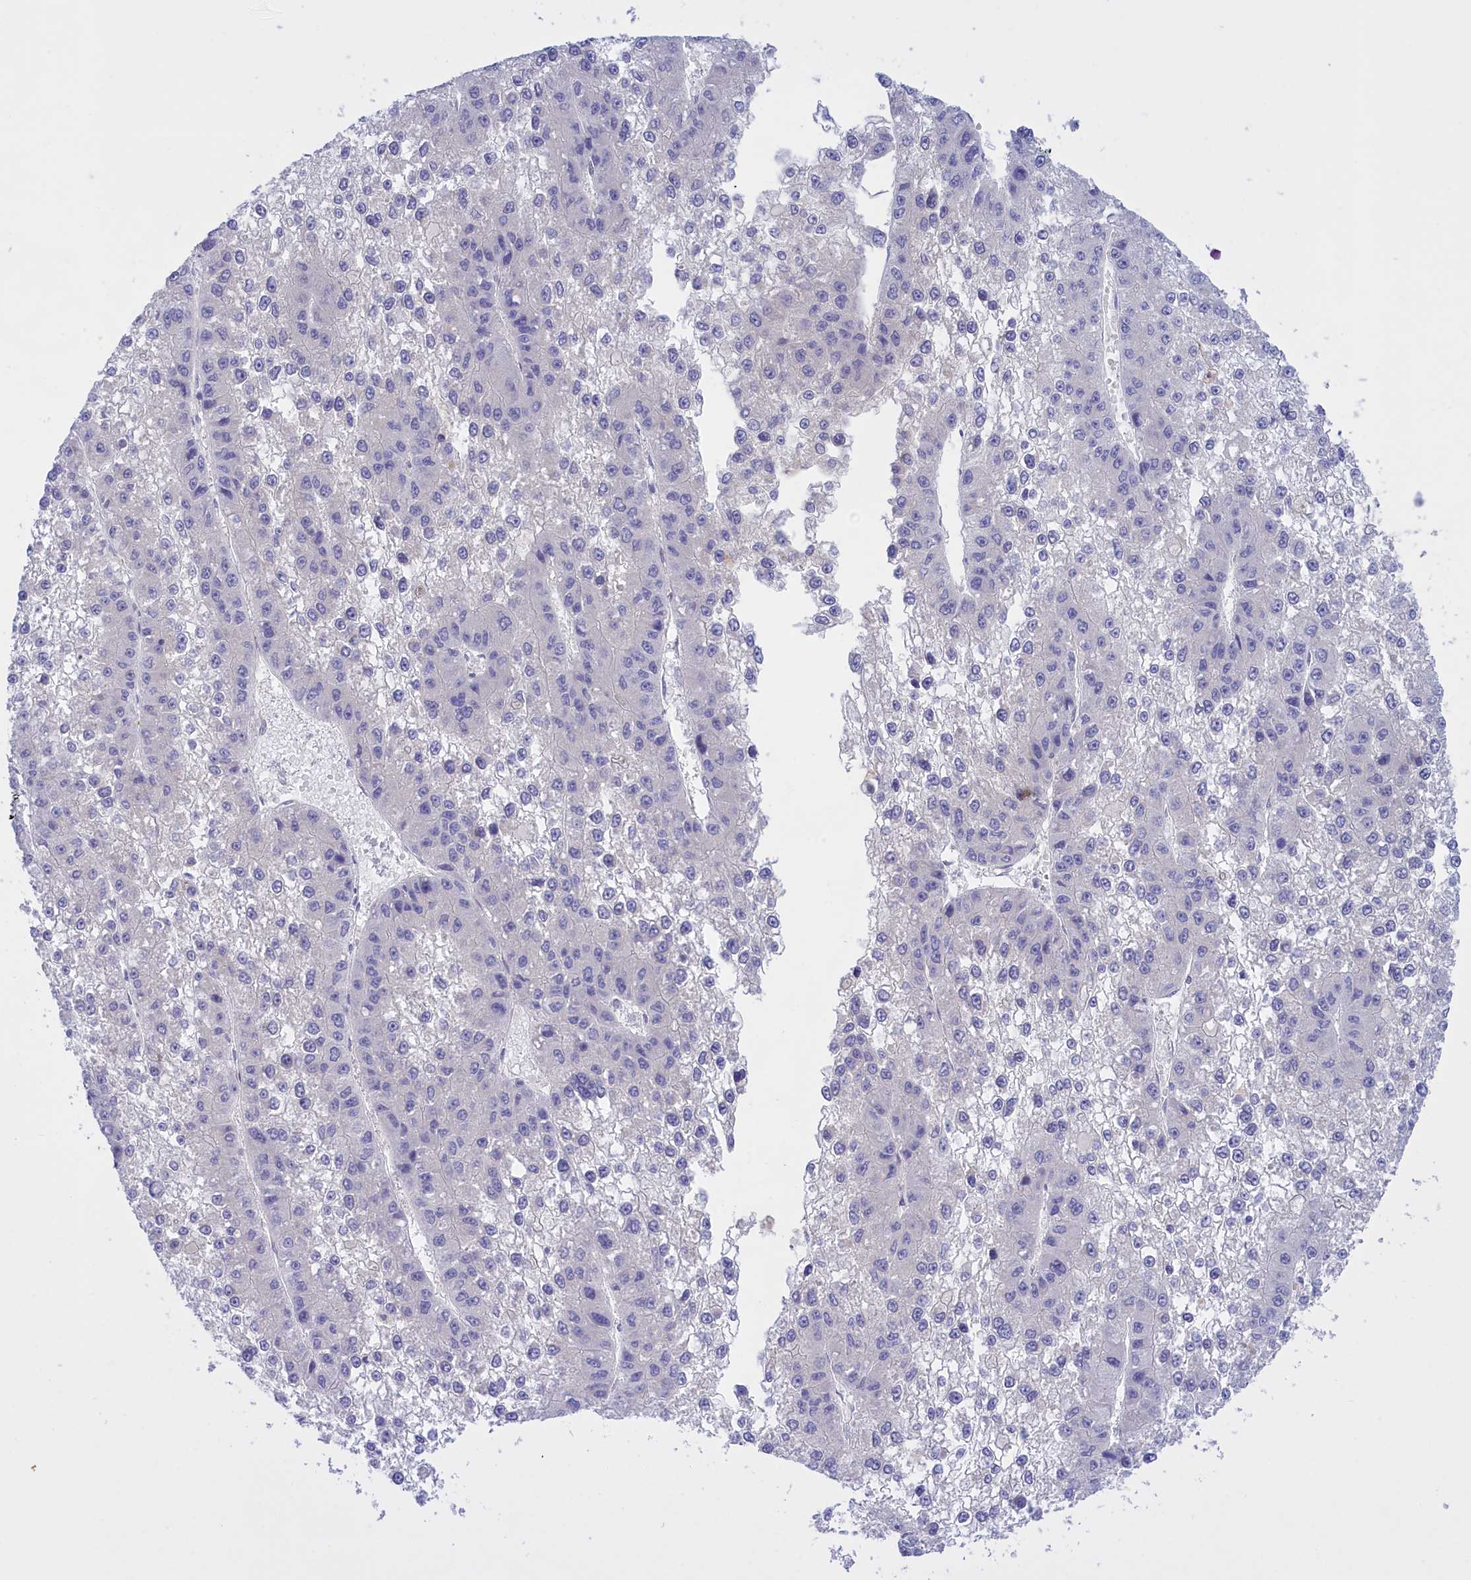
{"staining": {"intensity": "negative", "quantity": "none", "location": "none"}, "tissue": "liver cancer", "cell_type": "Tumor cells", "image_type": "cancer", "snomed": [{"axis": "morphology", "description": "Carcinoma, Hepatocellular, NOS"}, {"axis": "topography", "description": "Liver"}], "caption": "DAB (3,3'-diaminobenzidine) immunohistochemical staining of liver hepatocellular carcinoma displays no significant expression in tumor cells.", "gene": "FAM149B1", "patient": {"sex": "female", "age": 73}}